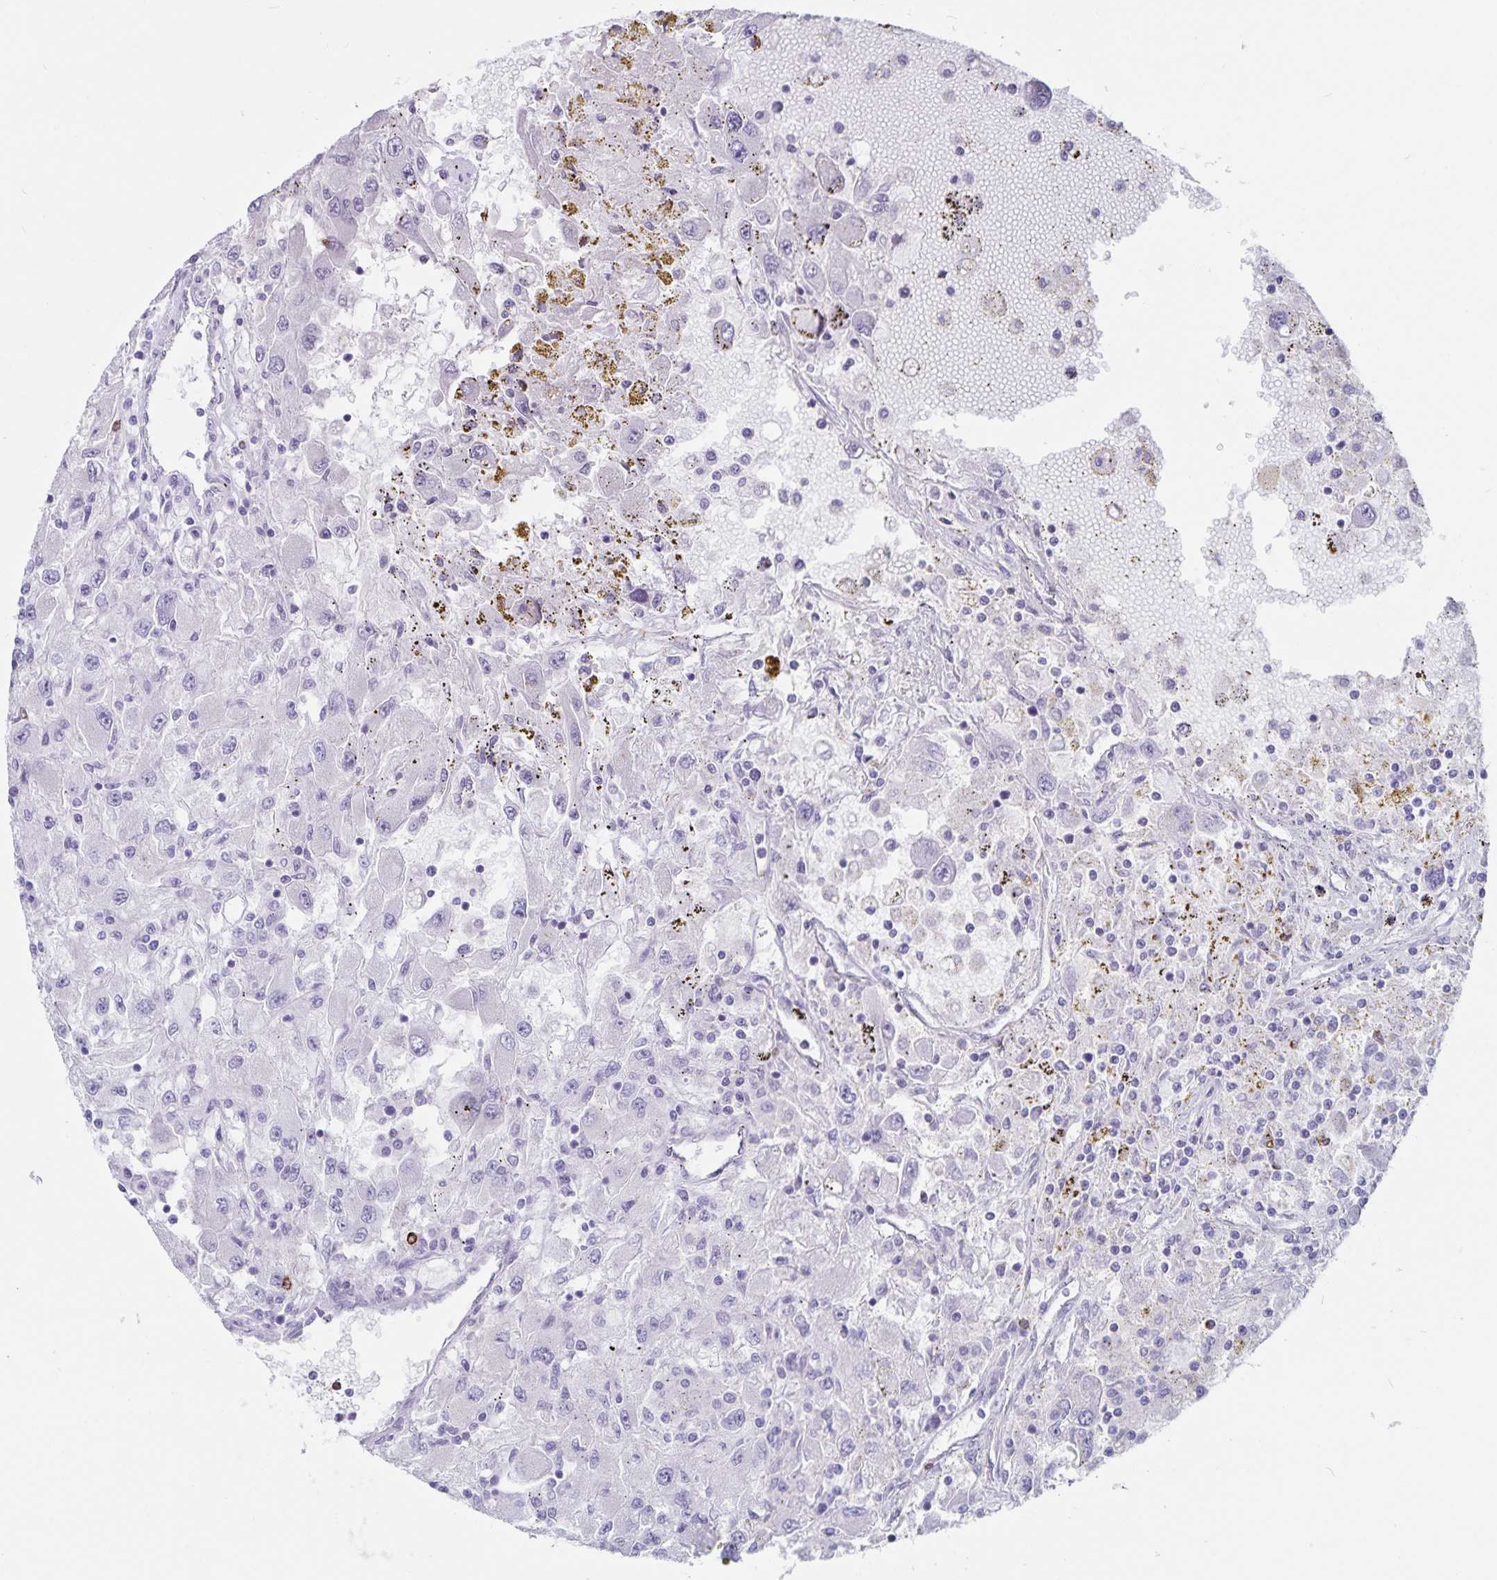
{"staining": {"intensity": "negative", "quantity": "none", "location": "none"}, "tissue": "renal cancer", "cell_type": "Tumor cells", "image_type": "cancer", "snomed": [{"axis": "morphology", "description": "Adenocarcinoma, NOS"}, {"axis": "topography", "description": "Kidney"}], "caption": "This is an IHC image of human renal cancer (adenocarcinoma). There is no positivity in tumor cells.", "gene": "GNLY", "patient": {"sex": "female", "age": 67}}